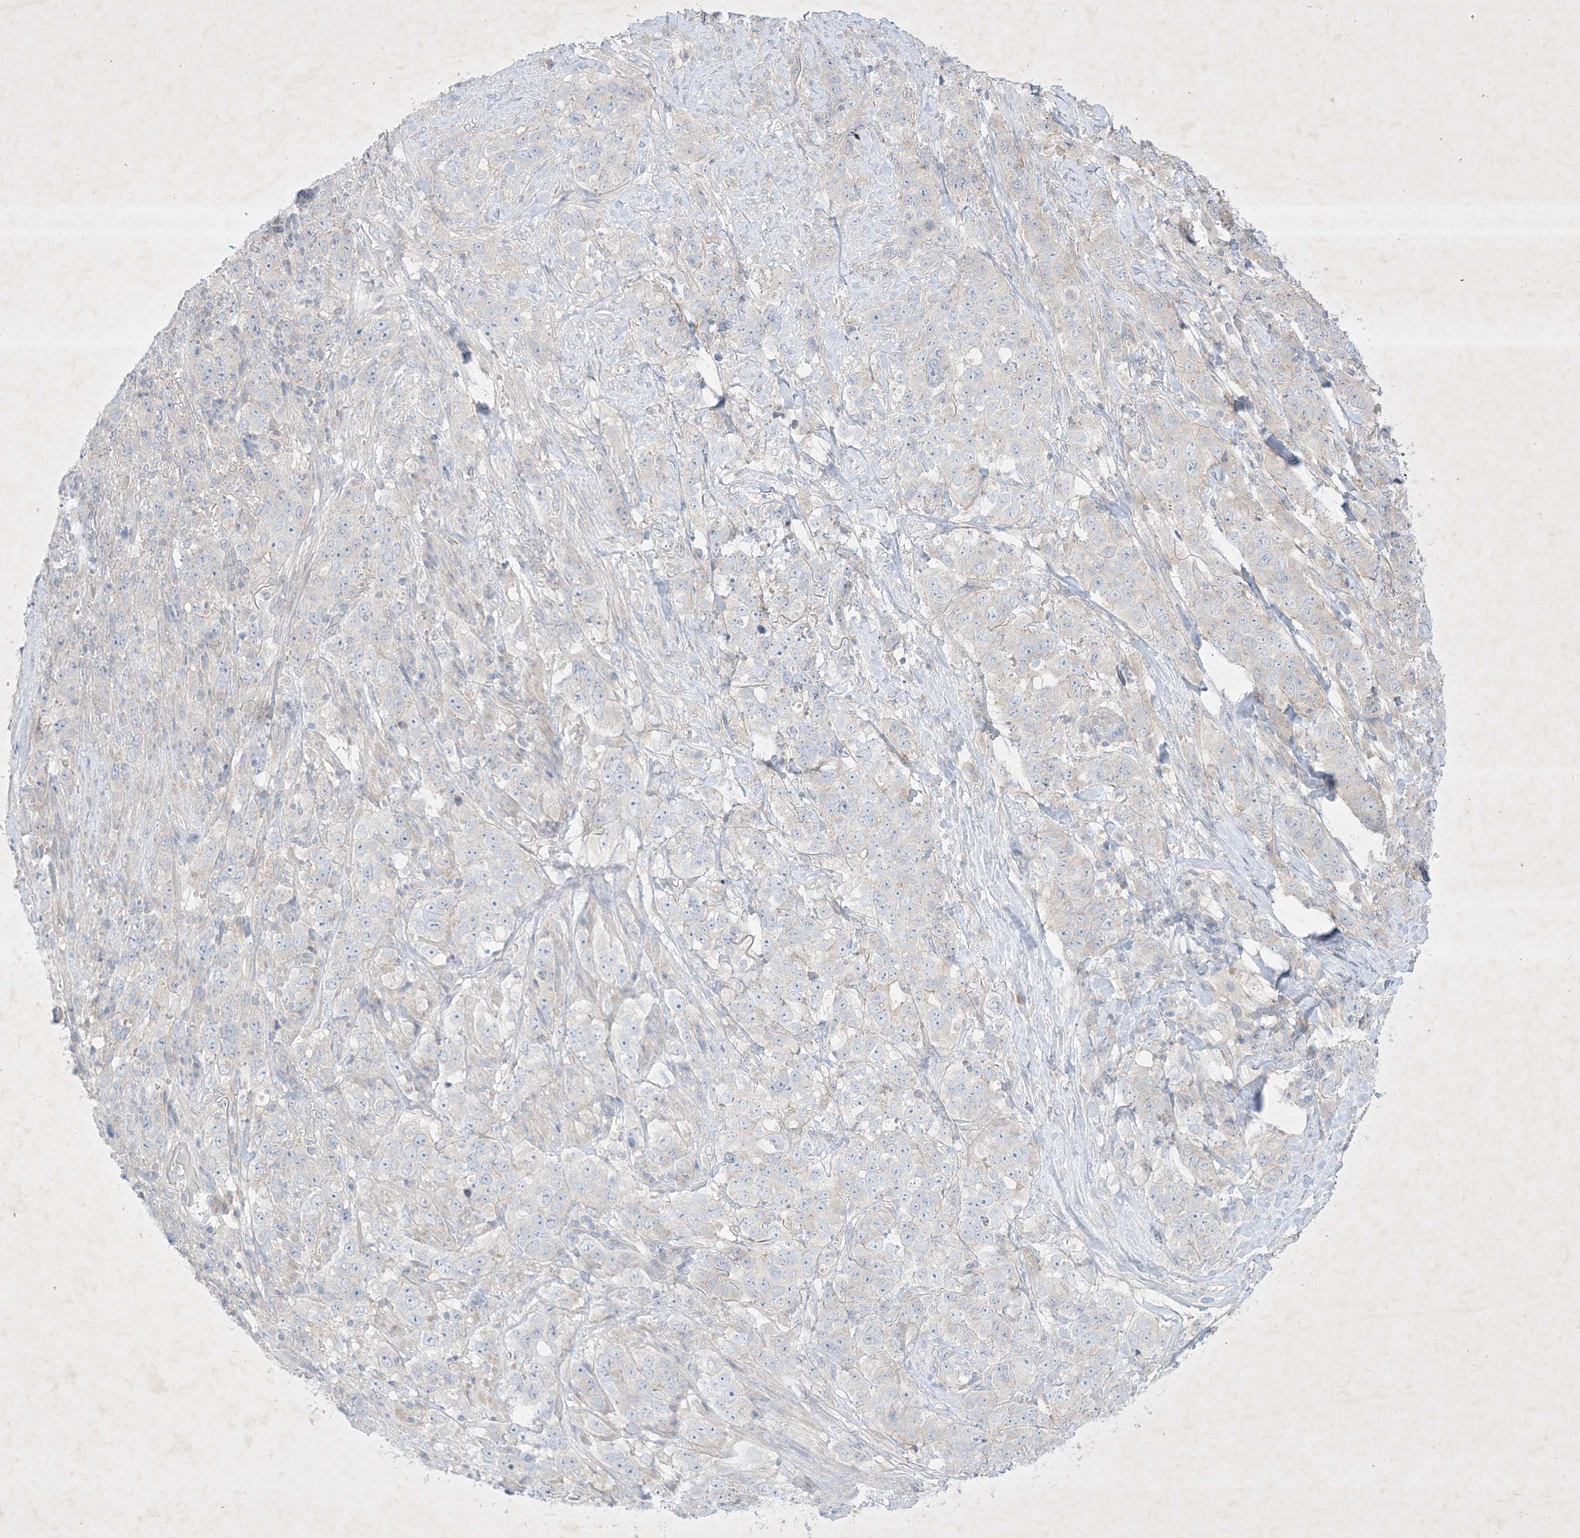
{"staining": {"intensity": "negative", "quantity": "none", "location": "none"}, "tissue": "stomach cancer", "cell_type": "Tumor cells", "image_type": "cancer", "snomed": [{"axis": "morphology", "description": "Adenocarcinoma, NOS"}, {"axis": "topography", "description": "Stomach"}], "caption": "Micrograph shows no significant protein positivity in tumor cells of adenocarcinoma (stomach). The staining was performed using DAB (3,3'-diaminobenzidine) to visualize the protein expression in brown, while the nuclei were stained in blue with hematoxylin (Magnification: 20x).", "gene": "PLEKHA3", "patient": {"sex": "male", "age": 48}}